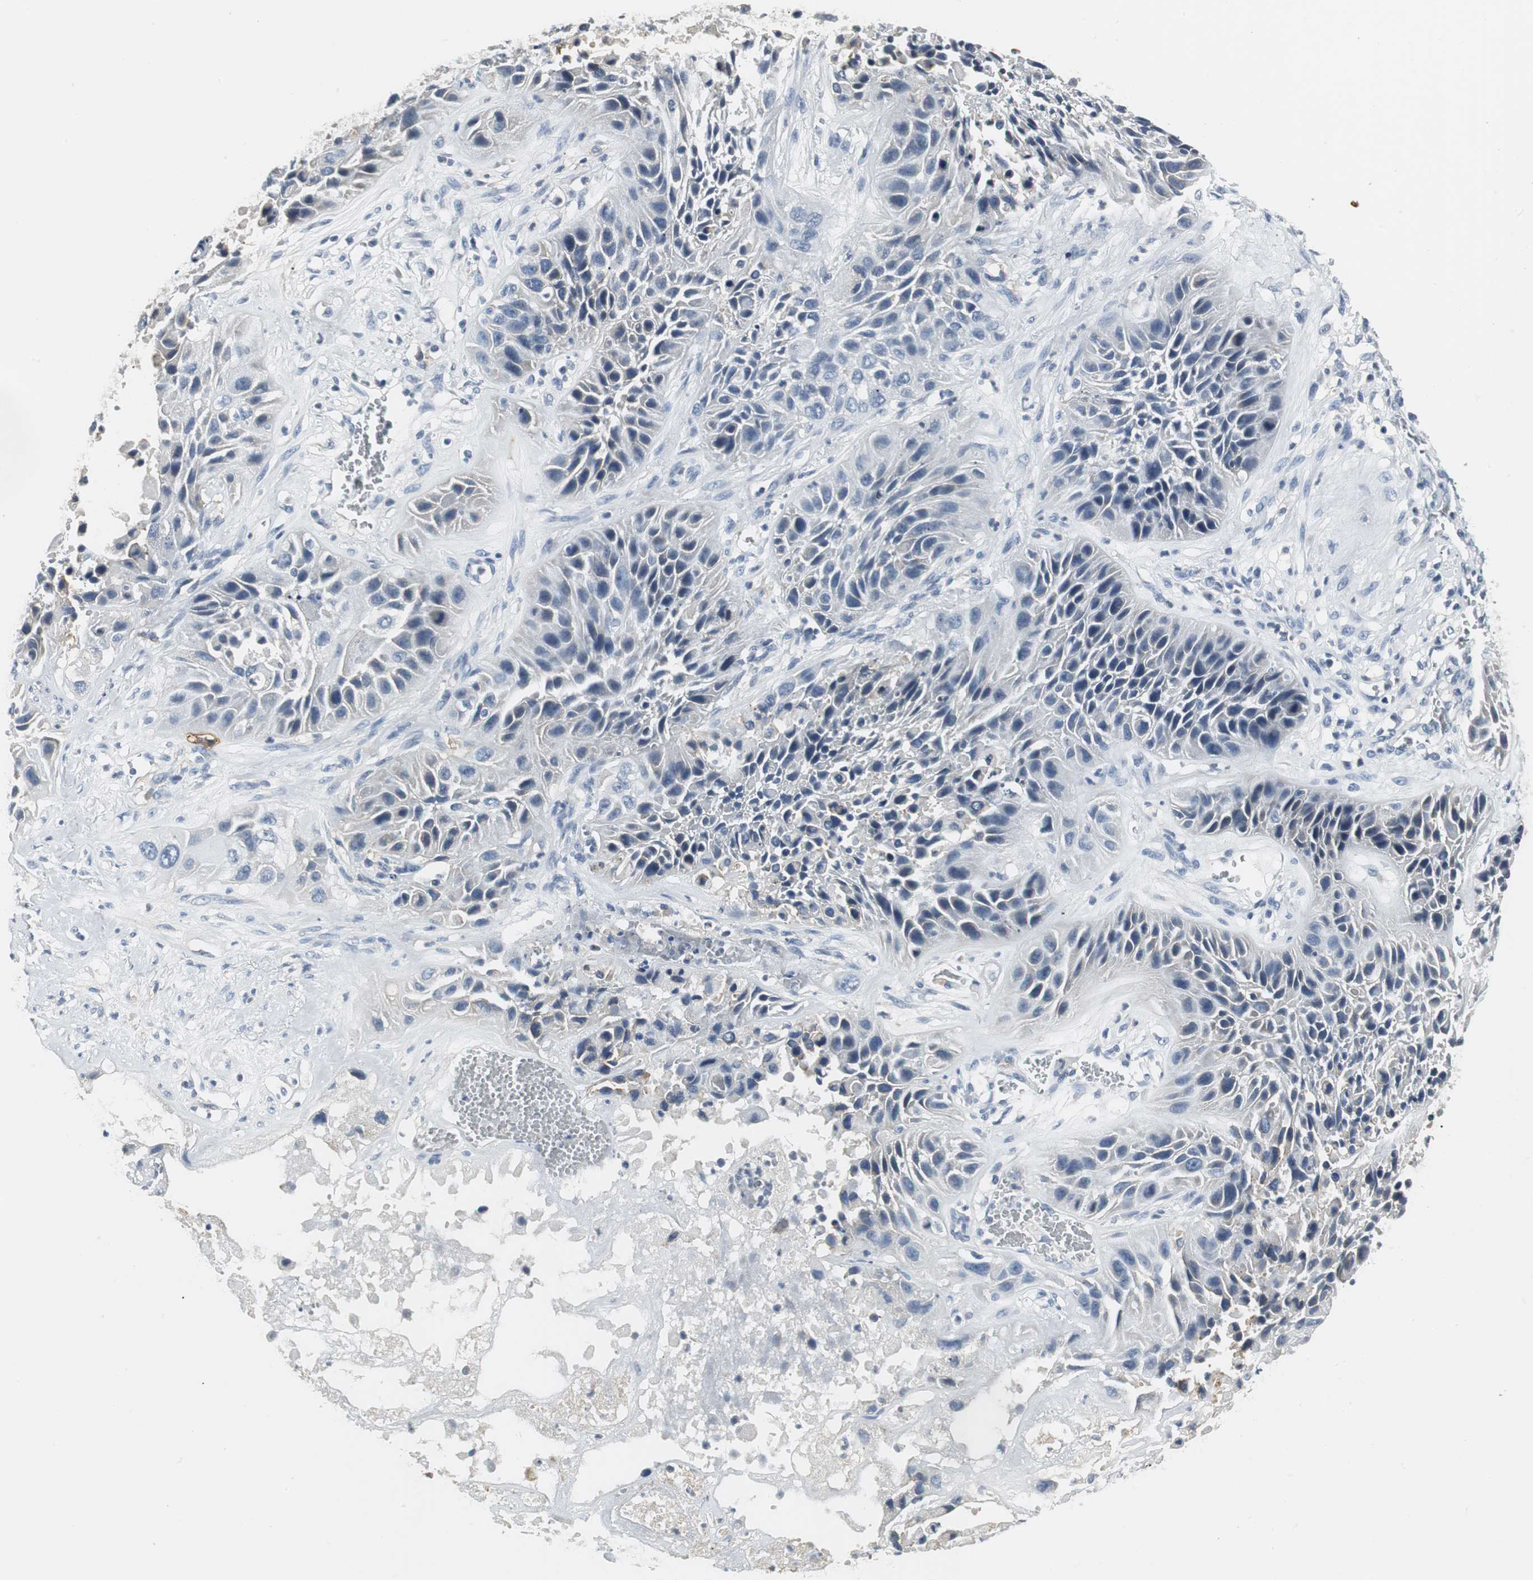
{"staining": {"intensity": "negative", "quantity": "none", "location": "none"}, "tissue": "lung cancer", "cell_type": "Tumor cells", "image_type": "cancer", "snomed": [{"axis": "morphology", "description": "Squamous cell carcinoma, NOS"}, {"axis": "topography", "description": "Lung"}], "caption": "This is a histopathology image of IHC staining of lung cancer, which shows no positivity in tumor cells.", "gene": "SLC2A5", "patient": {"sex": "female", "age": 76}}